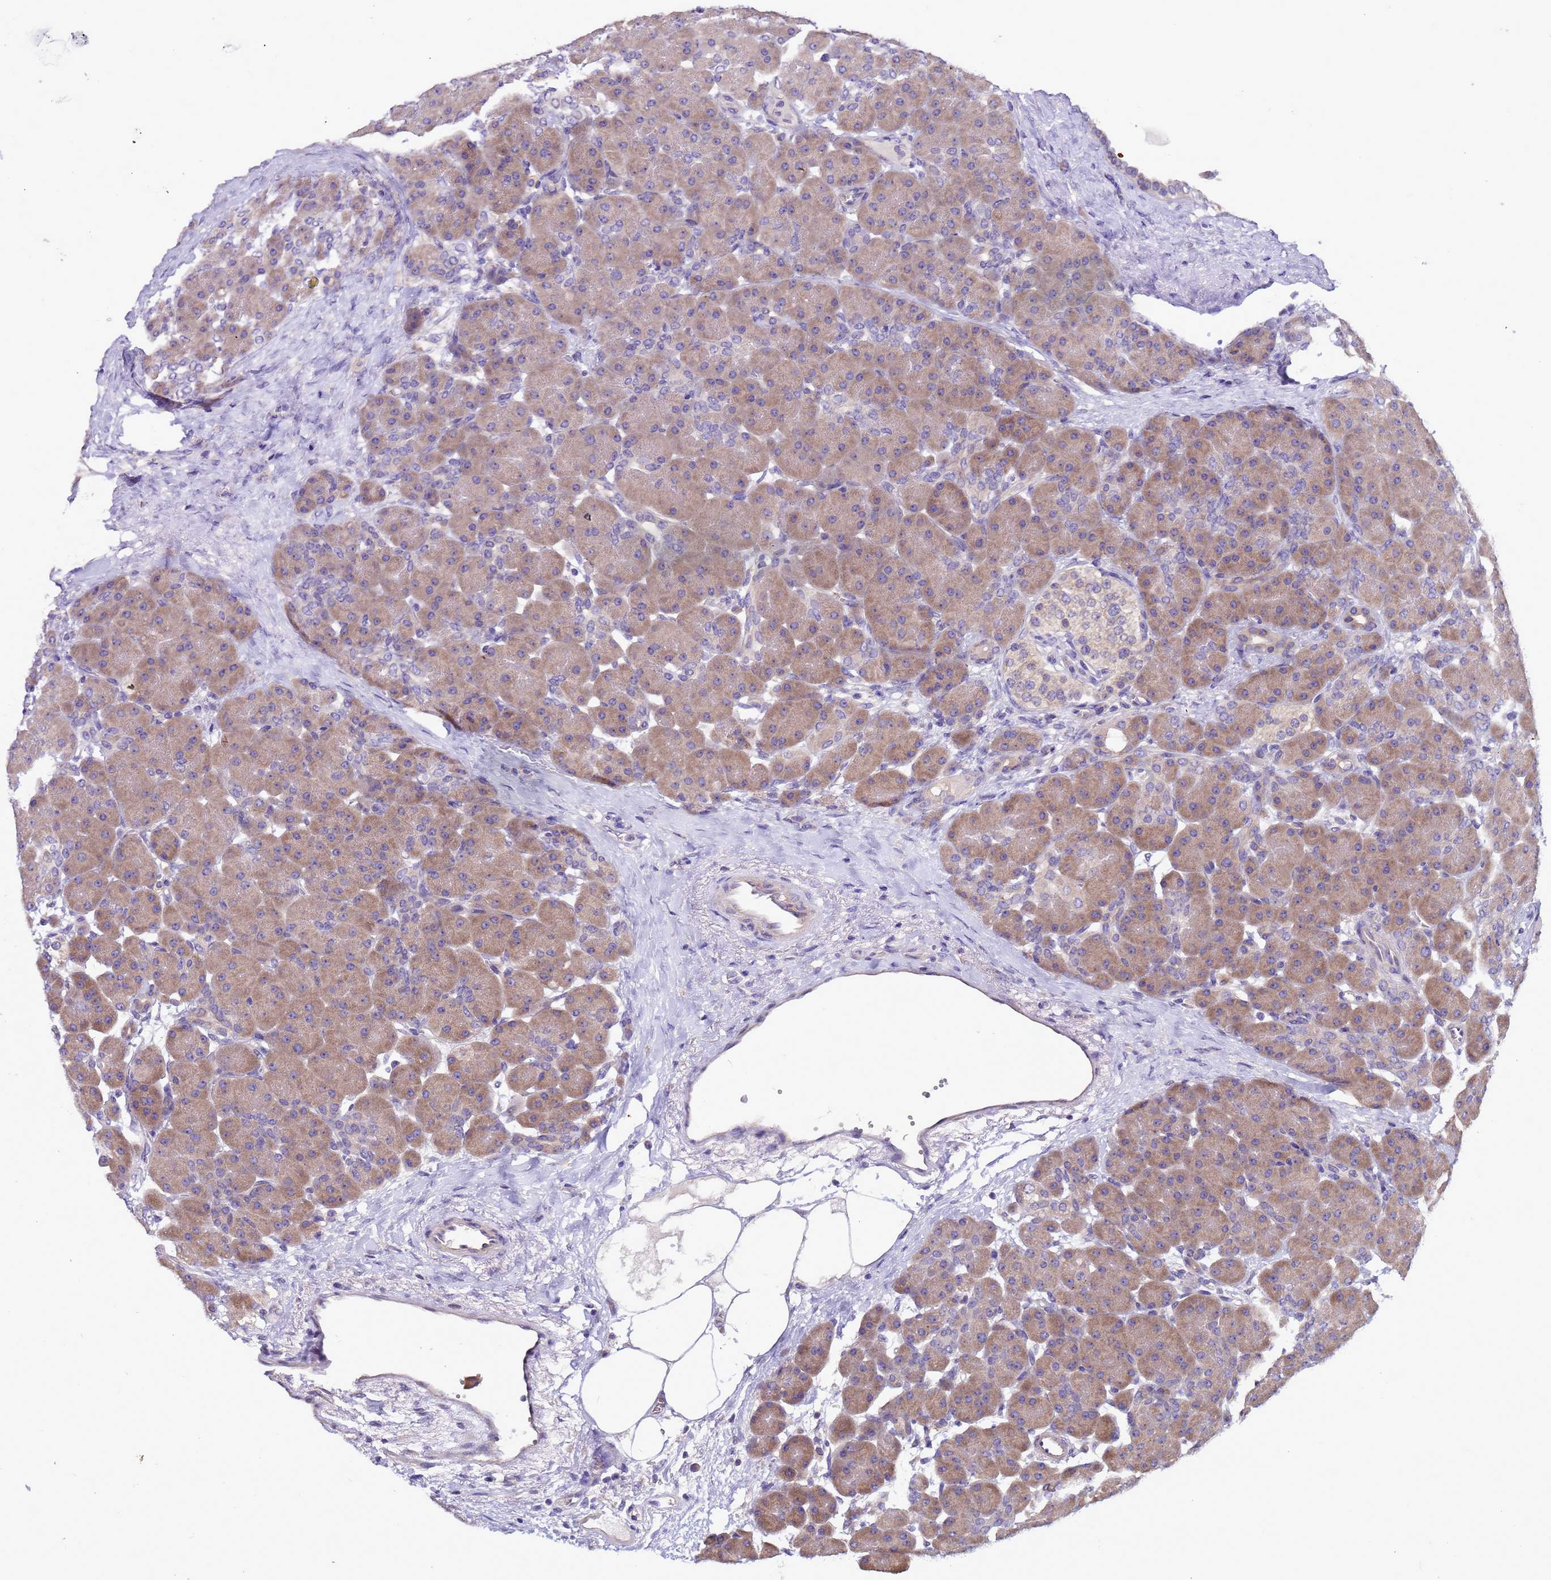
{"staining": {"intensity": "moderate", "quantity": ">75%", "location": "cytoplasmic/membranous"}, "tissue": "pancreas", "cell_type": "Exocrine glandular cells", "image_type": "normal", "snomed": [{"axis": "morphology", "description": "Normal tissue, NOS"}, {"axis": "topography", "description": "Pancreas"}], "caption": "Normal pancreas was stained to show a protein in brown. There is medium levels of moderate cytoplasmic/membranous positivity in approximately >75% of exocrine glandular cells. The protein of interest is stained brown, and the nuclei are stained in blue (DAB IHC with brightfield microscopy, high magnification).", "gene": "ELMOD2", "patient": {"sex": "male", "age": 66}}